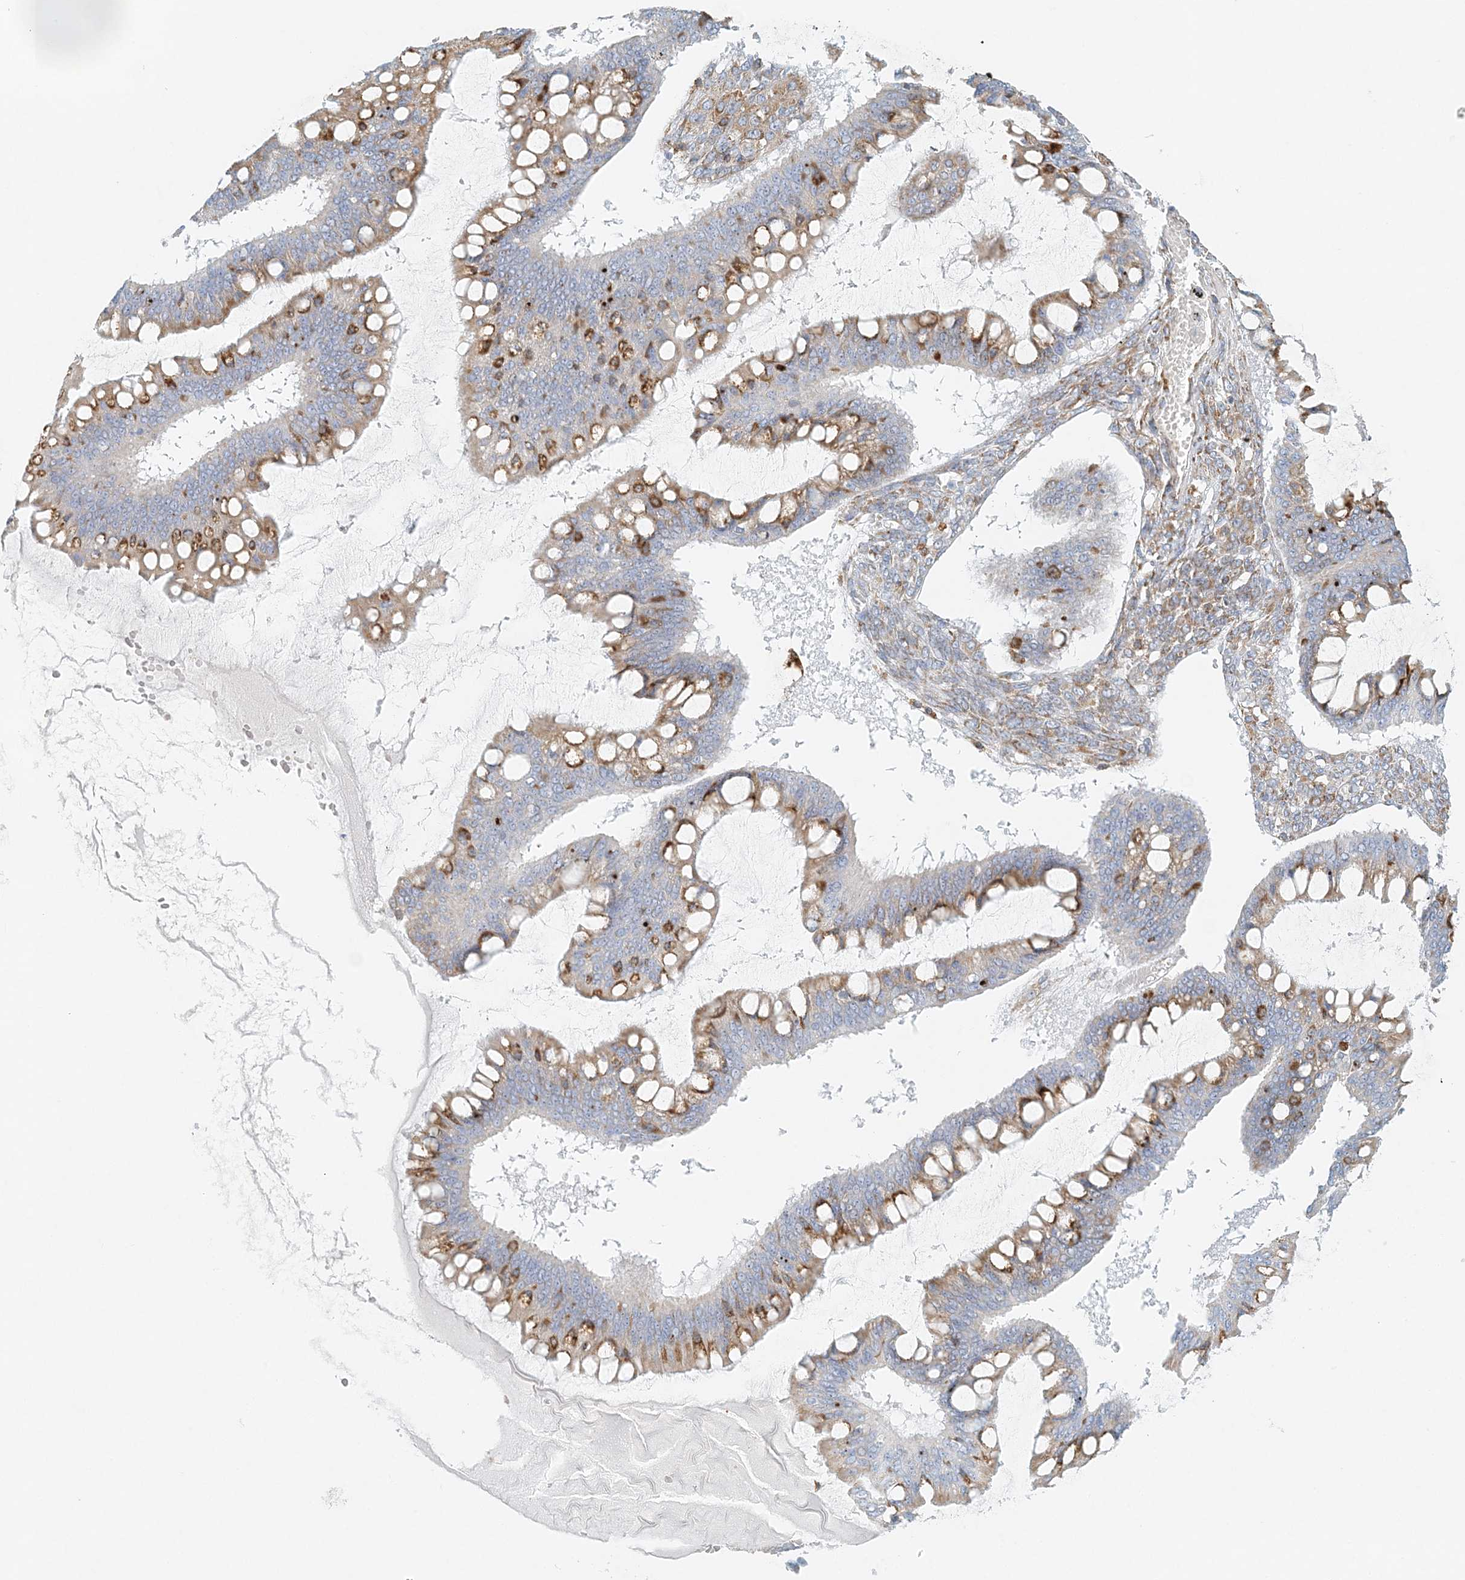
{"staining": {"intensity": "moderate", "quantity": "25%-75%", "location": "cytoplasmic/membranous"}, "tissue": "ovarian cancer", "cell_type": "Tumor cells", "image_type": "cancer", "snomed": [{"axis": "morphology", "description": "Cystadenocarcinoma, mucinous, NOS"}, {"axis": "topography", "description": "Ovary"}], "caption": "An image showing moderate cytoplasmic/membranous staining in approximately 25%-75% of tumor cells in ovarian cancer (mucinous cystadenocarcinoma), as visualized by brown immunohistochemical staining.", "gene": "STK11IP", "patient": {"sex": "female", "age": 73}}